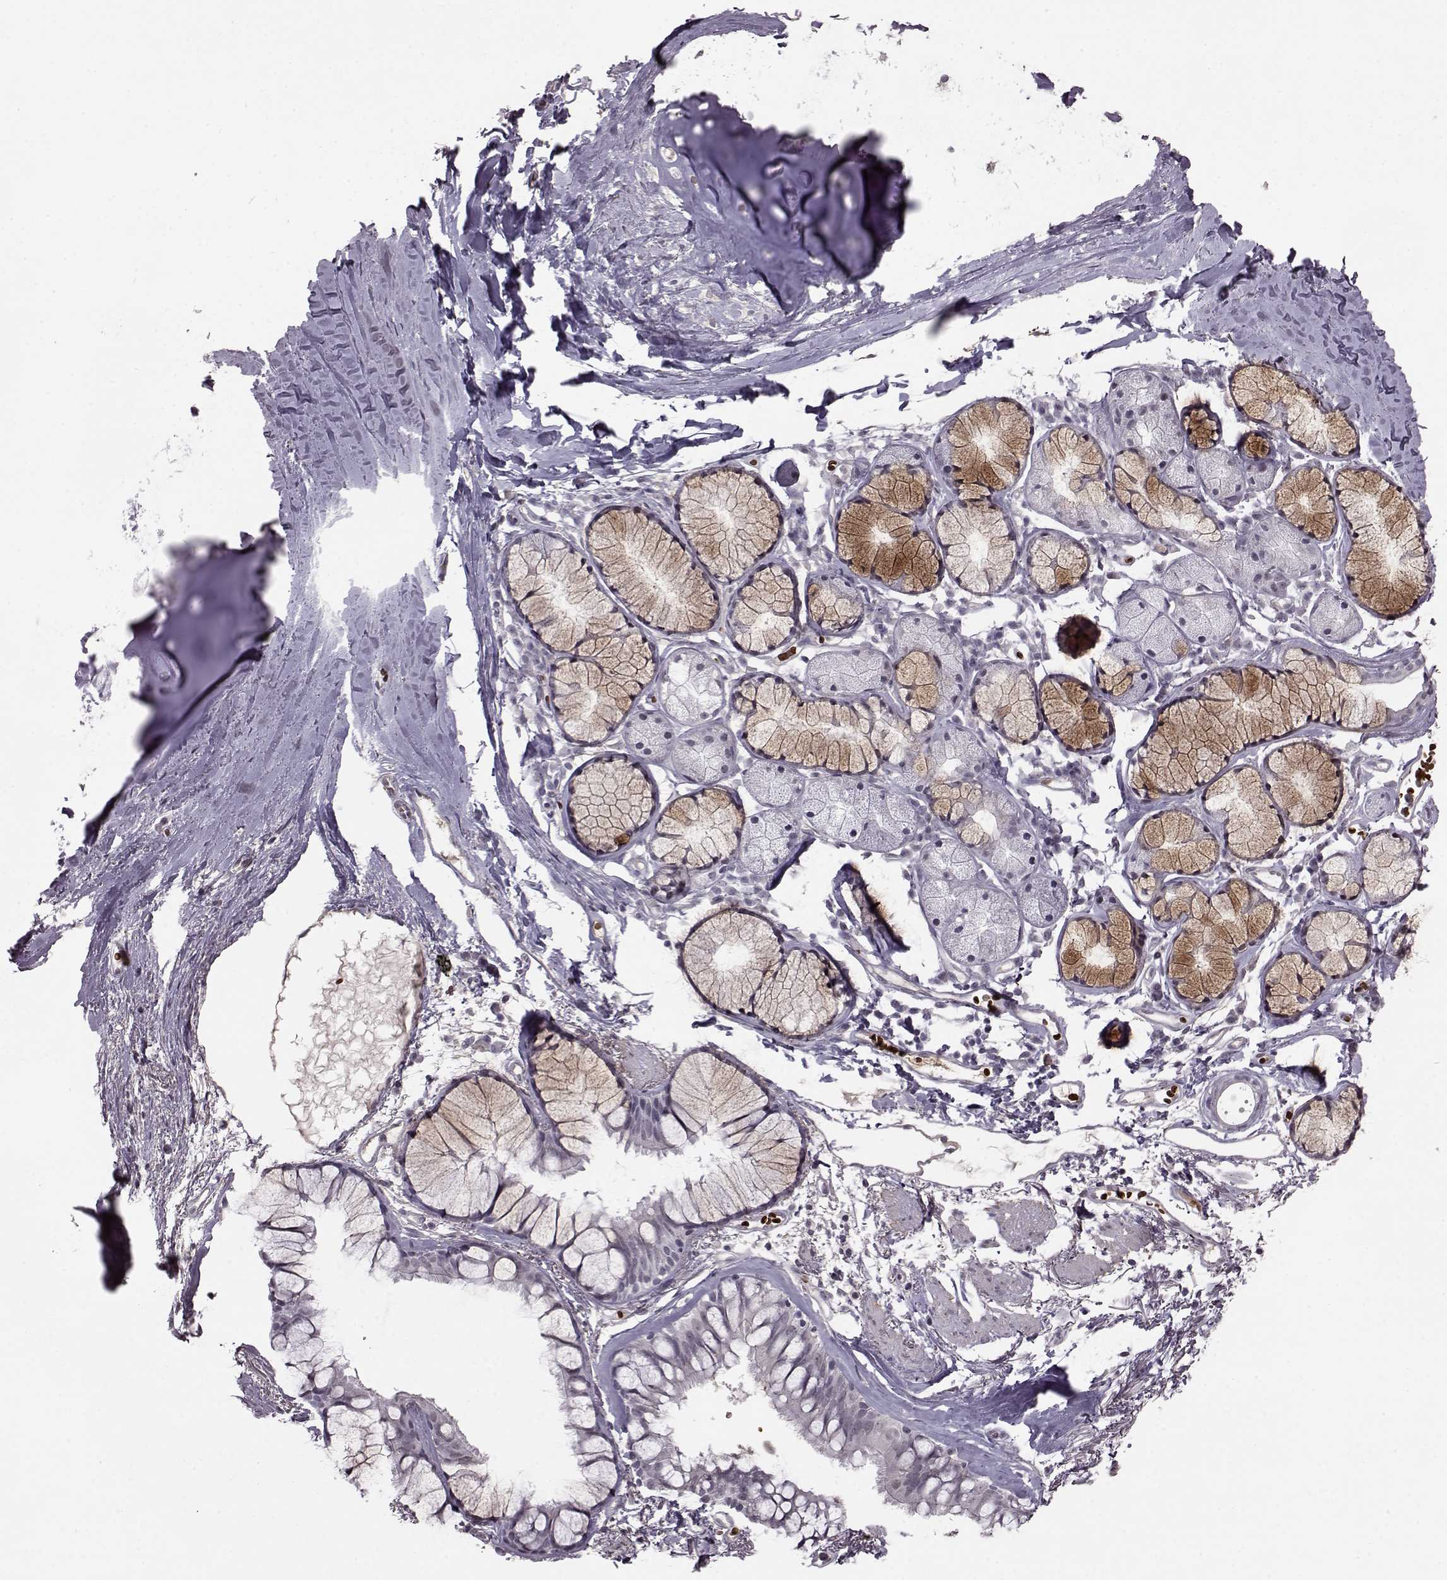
{"staining": {"intensity": "negative", "quantity": "none", "location": "none"}, "tissue": "bronchus", "cell_type": "Respiratory epithelial cells", "image_type": "normal", "snomed": [{"axis": "morphology", "description": "Normal tissue, NOS"}, {"axis": "morphology", "description": "Squamous cell carcinoma, NOS"}, {"axis": "topography", "description": "Cartilage tissue"}, {"axis": "topography", "description": "Bronchus"}], "caption": "Respiratory epithelial cells show no significant protein staining in unremarkable bronchus. (IHC, brightfield microscopy, high magnification).", "gene": "PROP1", "patient": {"sex": "male", "age": 72}}